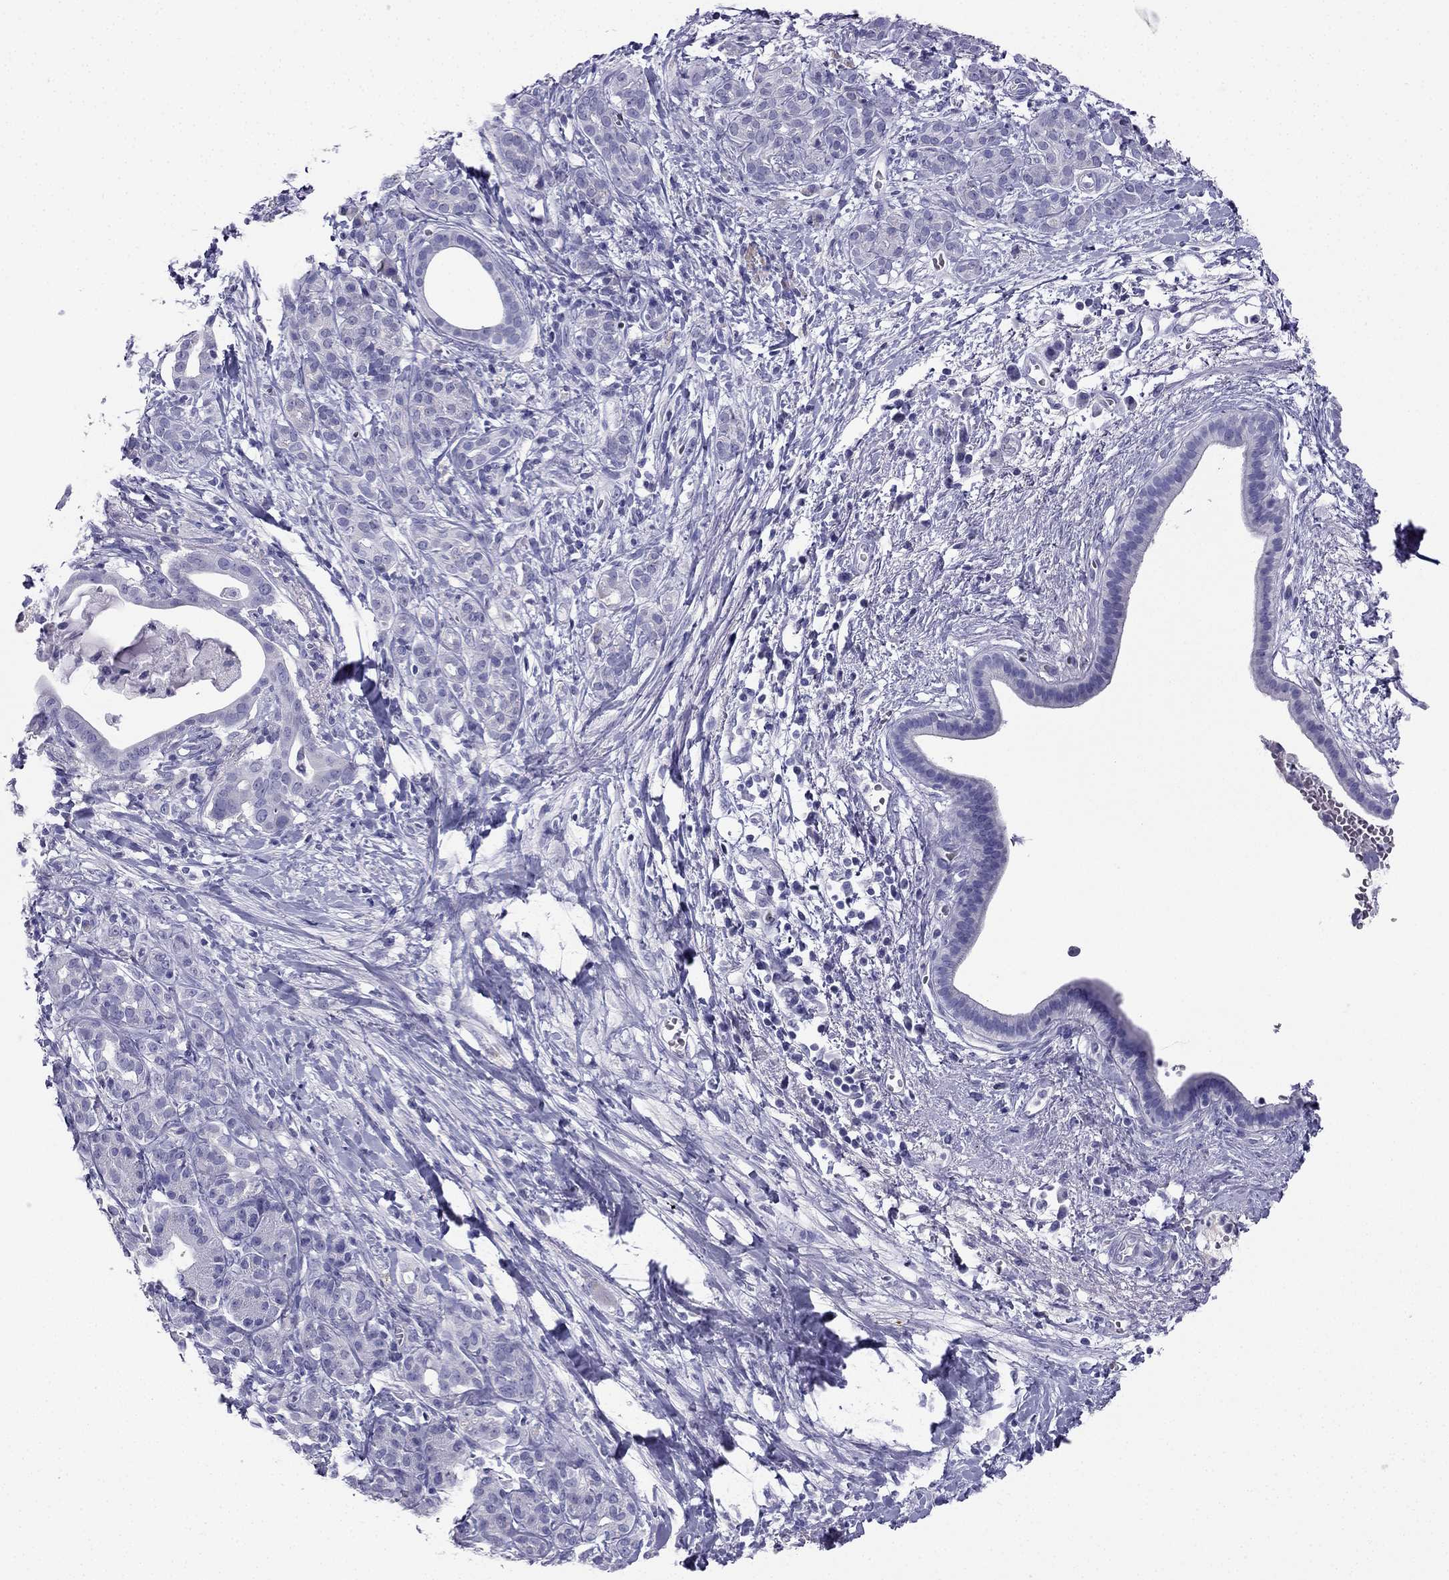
{"staining": {"intensity": "negative", "quantity": "none", "location": "none"}, "tissue": "pancreatic cancer", "cell_type": "Tumor cells", "image_type": "cancer", "snomed": [{"axis": "morphology", "description": "Adenocarcinoma, NOS"}, {"axis": "topography", "description": "Pancreas"}], "caption": "IHC of pancreatic cancer reveals no expression in tumor cells.", "gene": "NPTX1", "patient": {"sex": "male", "age": 61}}